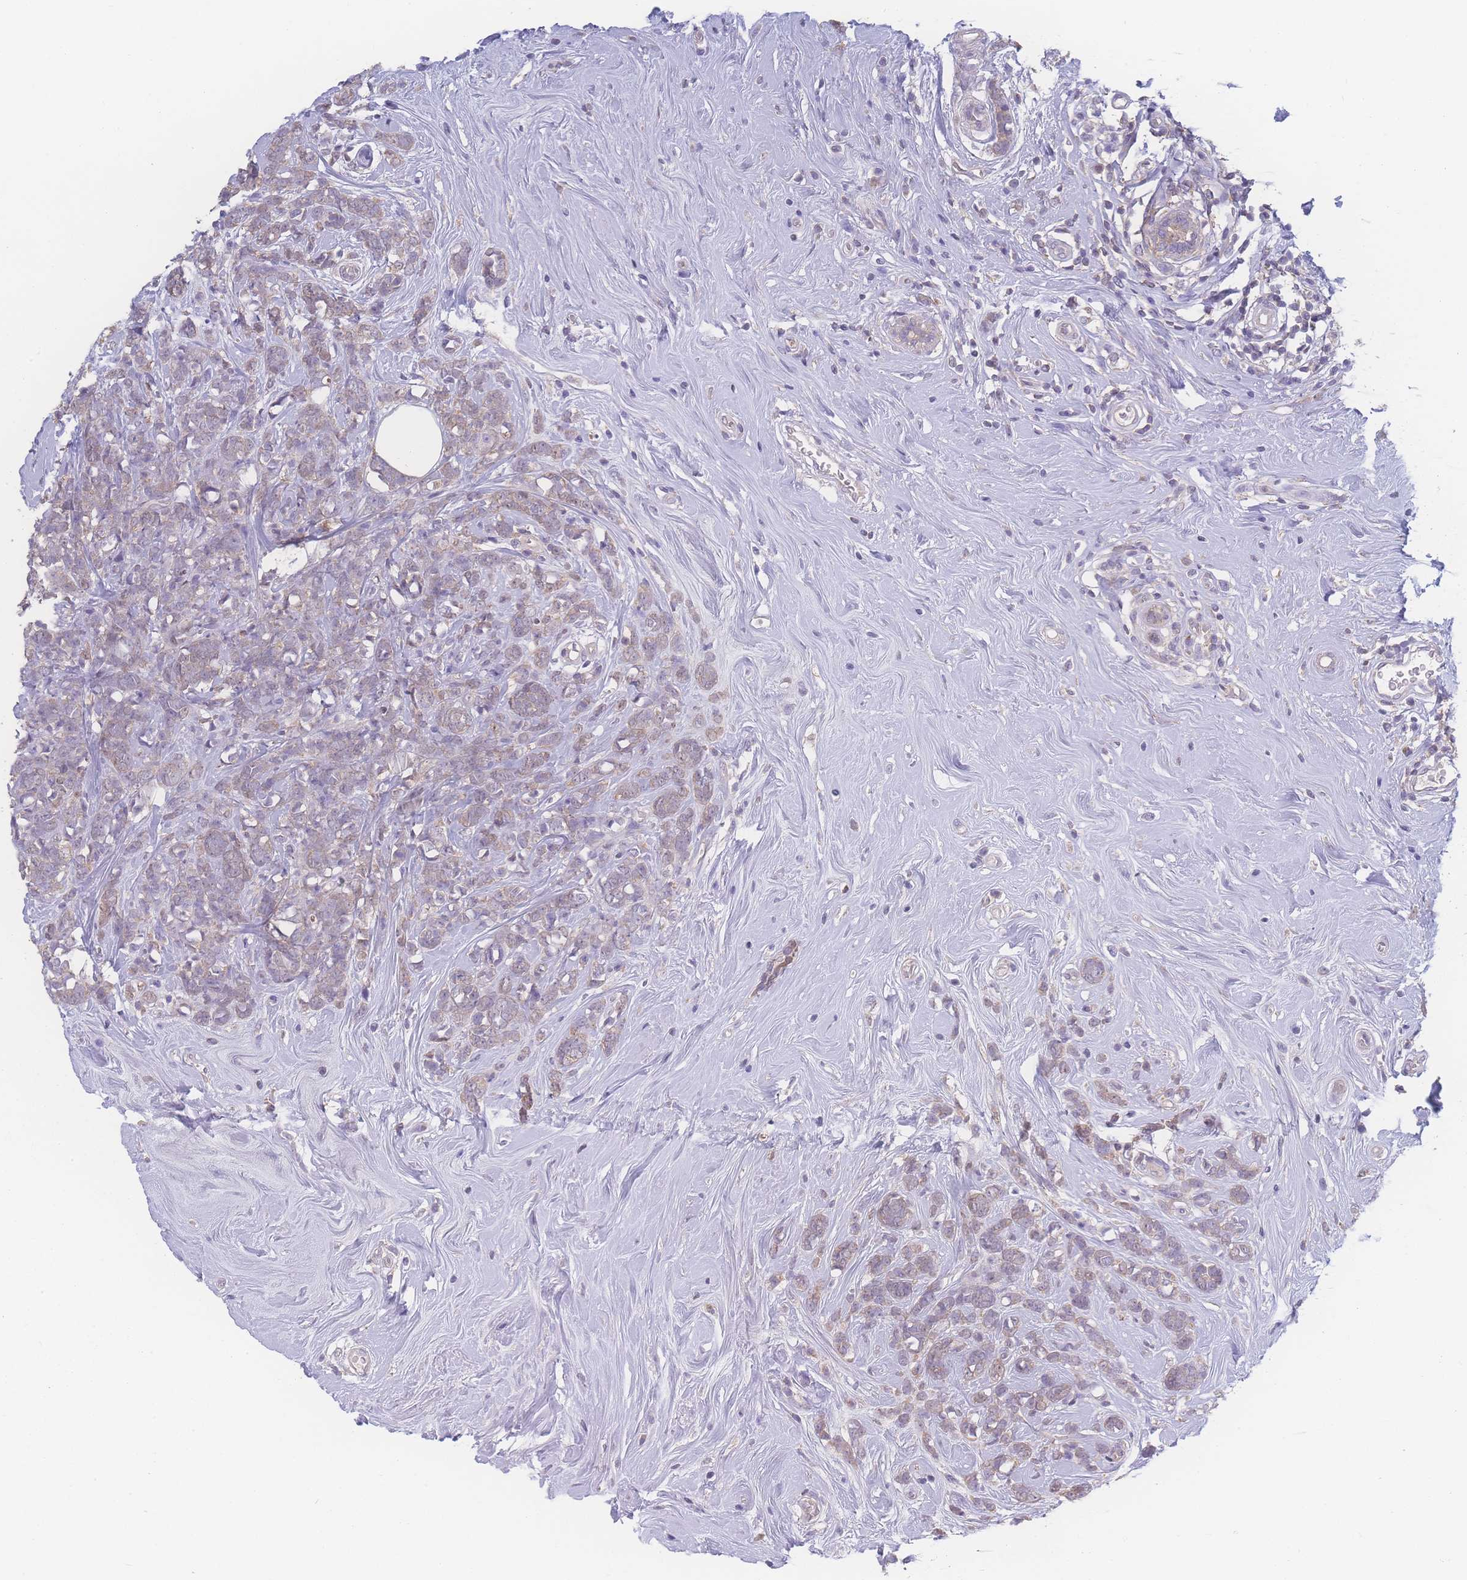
{"staining": {"intensity": "weak", "quantity": ">75%", "location": "cytoplasmic/membranous"}, "tissue": "breast cancer", "cell_type": "Tumor cells", "image_type": "cancer", "snomed": [{"axis": "morphology", "description": "Lobular carcinoma"}, {"axis": "topography", "description": "Breast"}], "caption": "Protein staining of lobular carcinoma (breast) tissue demonstrates weak cytoplasmic/membranous positivity in about >75% of tumor cells.", "gene": "GIPR", "patient": {"sex": "female", "age": 58}}